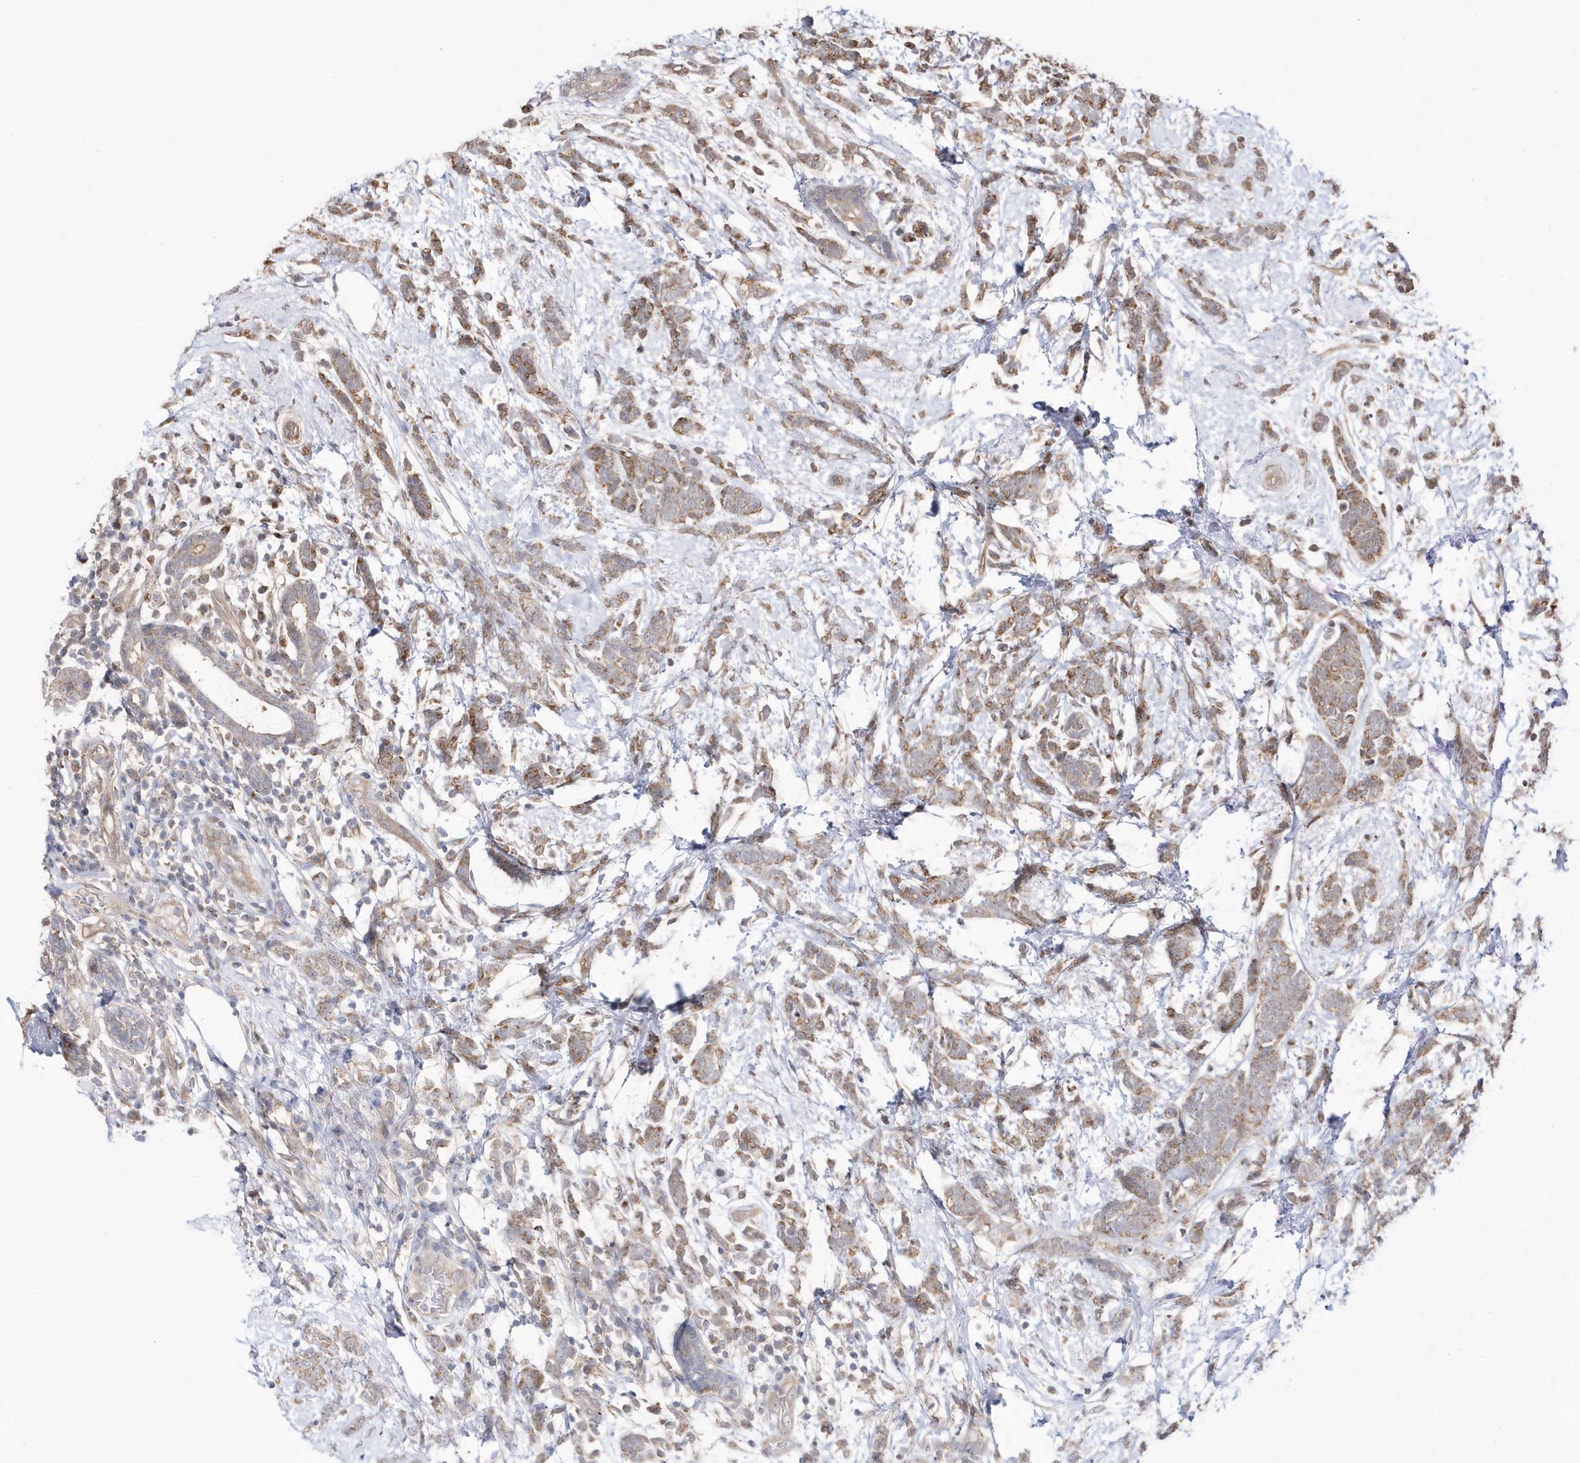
{"staining": {"intensity": "weak", "quantity": ">75%", "location": "cytoplasmic/membranous"}, "tissue": "breast cancer", "cell_type": "Tumor cells", "image_type": "cancer", "snomed": [{"axis": "morphology", "description": "Lobular carcinoma"}, {"axis": "topography", "description": "Breast"}], "caption": "Weak cytoplasmic/membranous positivity for a protein is present in approximately >75% of tumor cells of breast cancer (lobular carcinoma) using immunohistochemistry (IHC).", "gene": "DALRD3", "patient": {"sex": "female", "age": 58}}